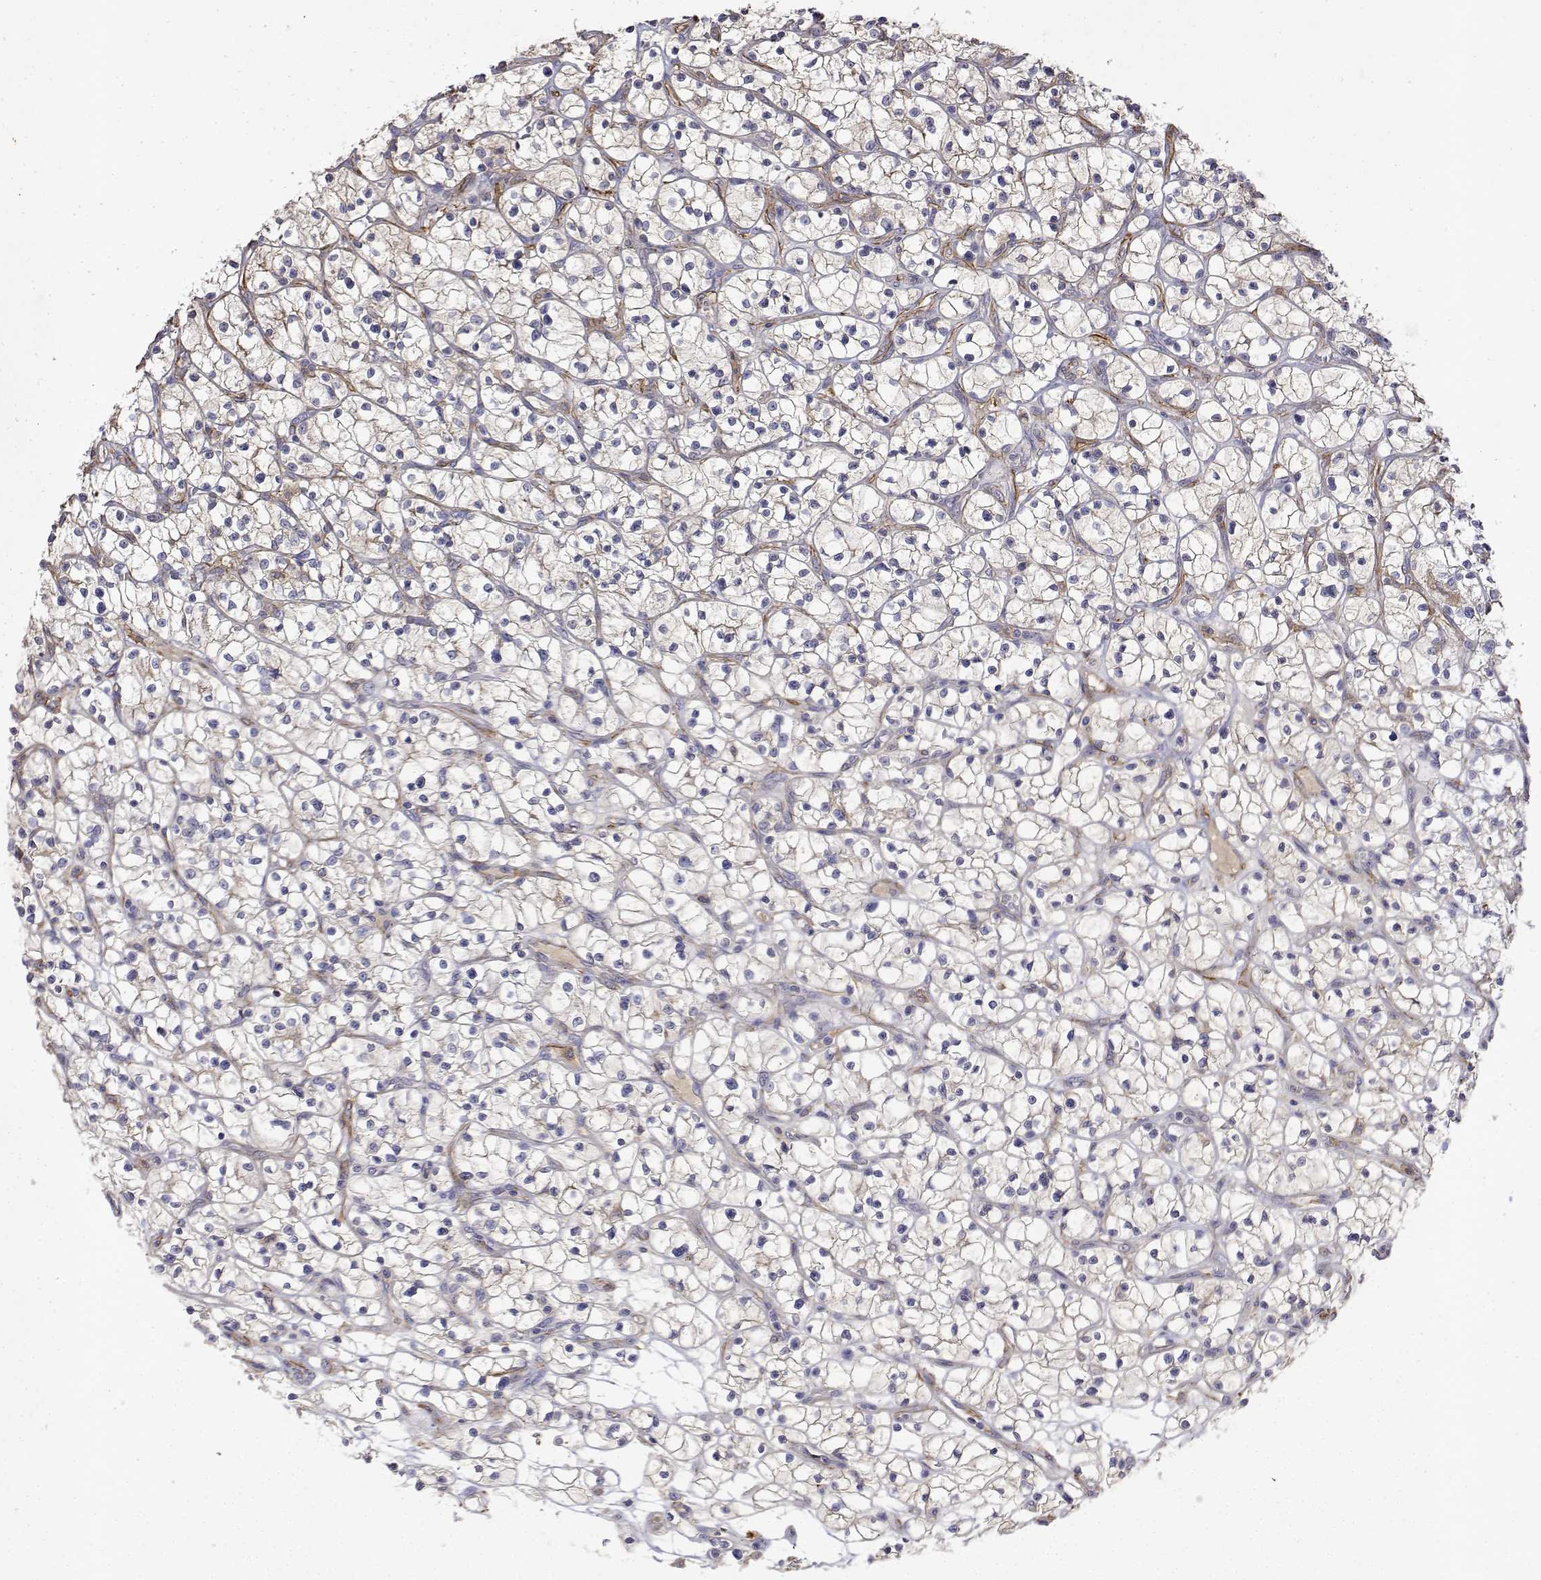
{"staining": {"intensity": "negative", "quantity": "none", "location": "none"}, "tissue": "renal cancer", "cell_type": "Tumor cells", "image_type": "cancer", "snomed": [{"axis": "morphology", "description": "Adenocarcinoma, NOS"}, {"axis": "topography", "description": "Kidney"}], "caption": "DAB (3,3'-diaminobenzidine) immunohistochemical staining of adenocarcinoma (renal) displays no significant positivity in tumor cells. (Immunohistochemistry, brightfield microscopy, high magnification).", "gene": "SOWAHD", "patient": {"sex": "female", "age": 64}}